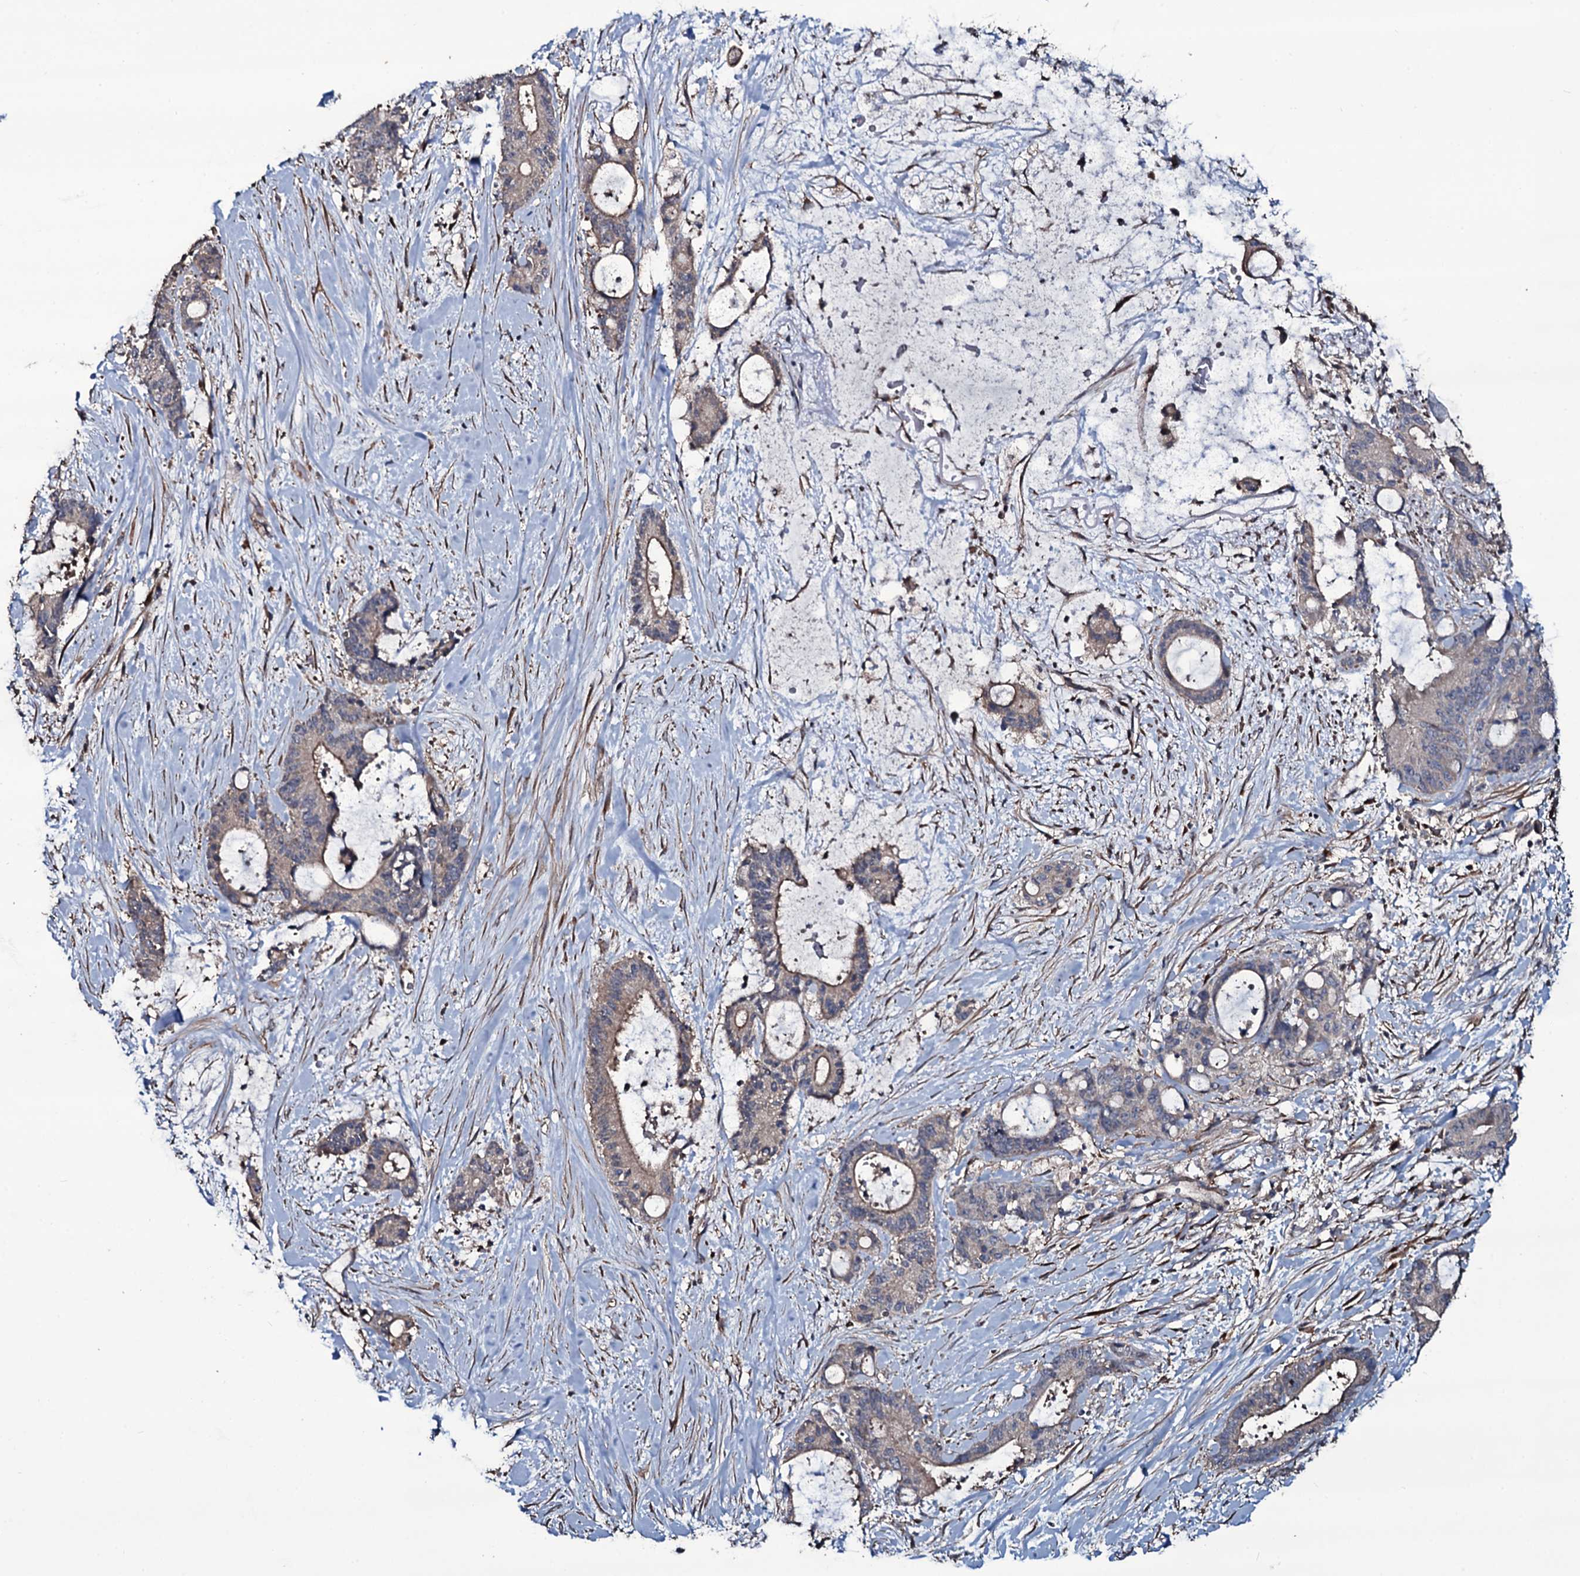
{"staining": {"intensity": "weak", "quantity": "25%-75%", "location": "cytoplasmic/membranous"}, "tissue": "liver cancer", "cell_type": "Tumor cells", "image_type": "cancer", "snomed": [{"axis": "morphology", "description": "Normal tissue, NOS"}, {"axis": "morphology", "description": "Cholangiocarcinoma"}, {"axis": "topography", "description": "Liver"}, {"axis": "topography", "description": "Peripheral nerve tissue"}], "caption": "High-power microscopy captured an IHC histopathology image of liver cholangiocarcinoma, revealing weak cytoplasmic/membranous positivity in approximately 25%-75% of tumor cells.", "gene": "WIPF3", "patient": {"sex": "female", "age": 73}}